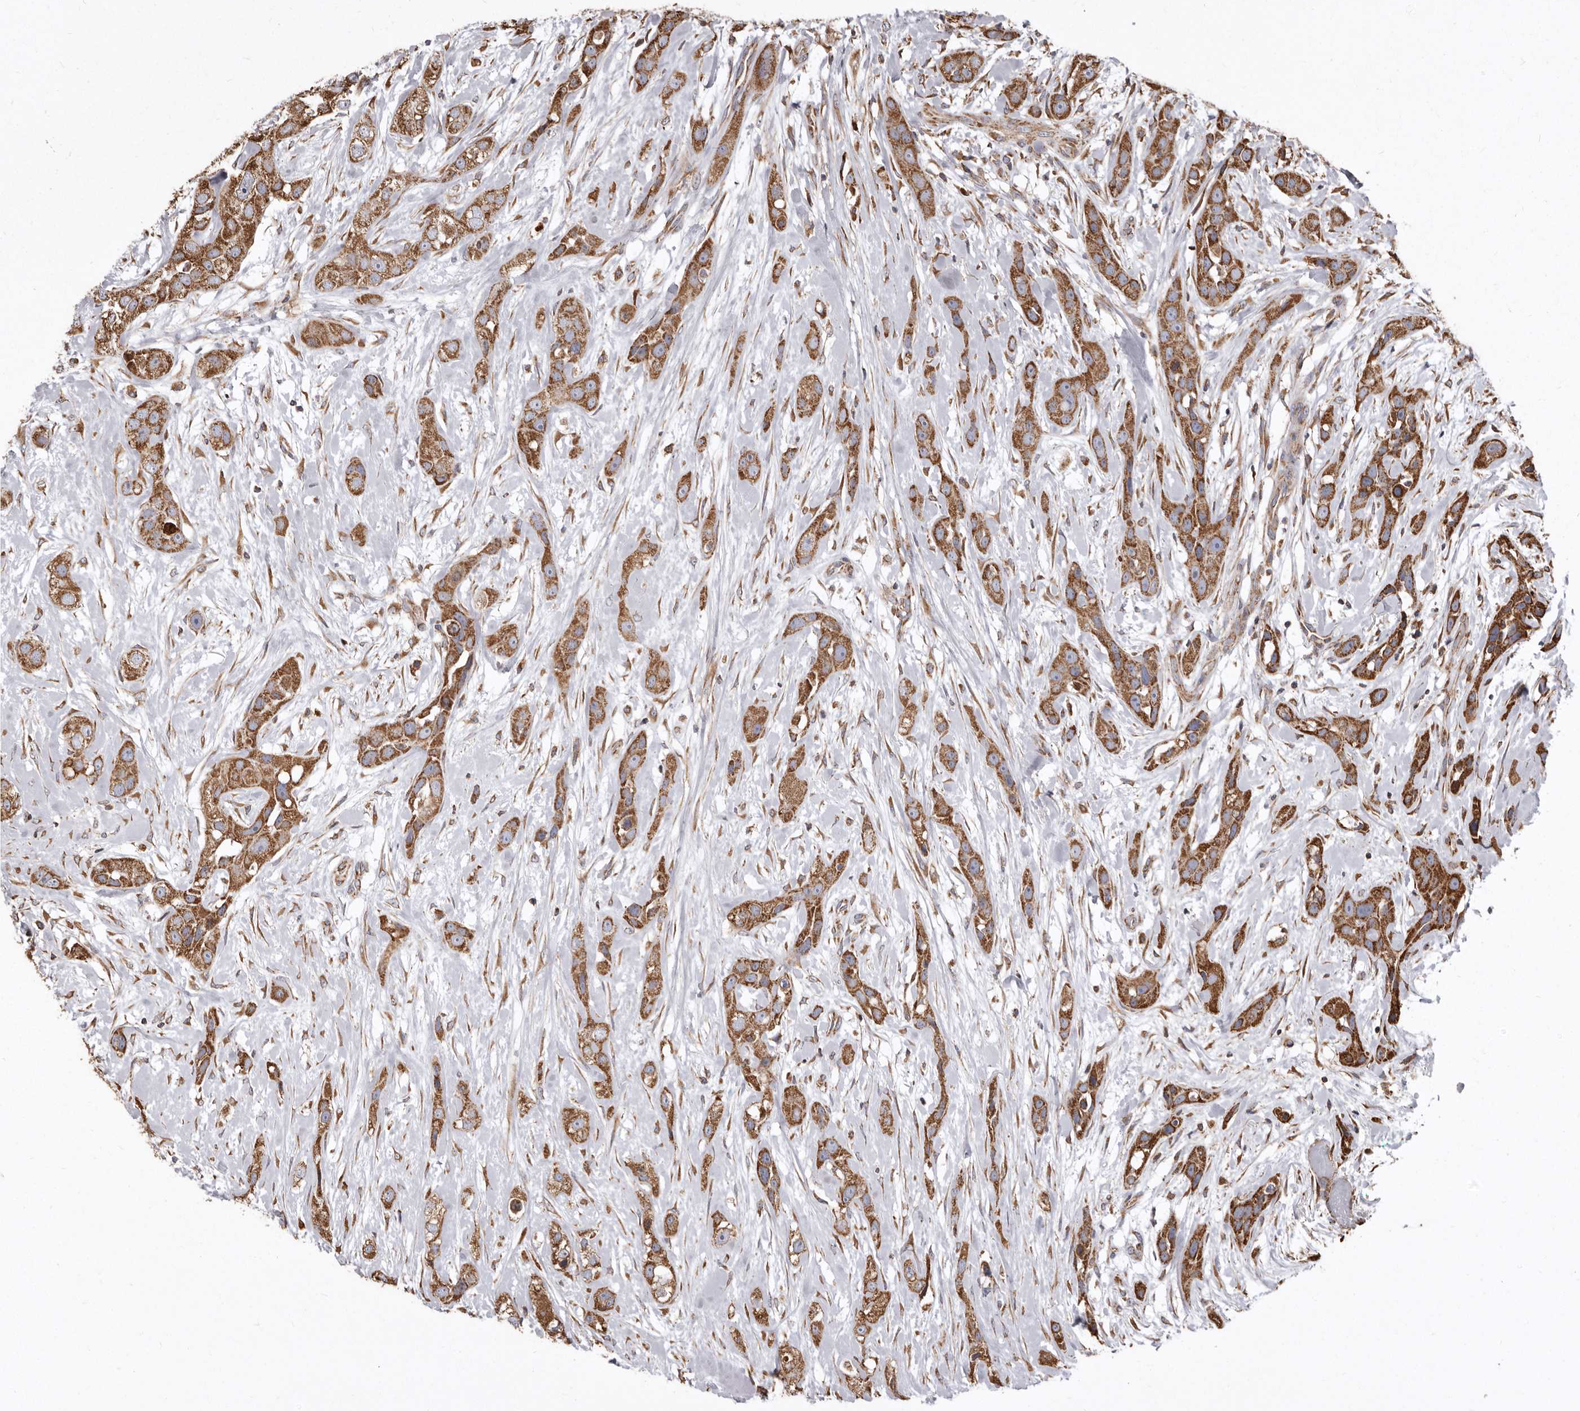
{"staining": {"intensity": "moderate", "quantity": ">75%", "location": "cytoplasmic/membranous"}, "tissue": "head and neck cancer", "cell_type": "Tumor cells", "image_type": "cancer", "snomed": [{"axis": "morphology", "description": "Normal tissue, NOS"}, {"axis": "morphology", "description": "Squamous cell carcinoma, NOS"}, {"axis": "topography", "description": "Skeletal muscle"}, {"axis": "topography", "description": "Head-Neck"}], "caption": "Immunohistochemical staining of squamous cell carcinoma (head and neck) shows medium levels of moderate cytoplasmic/membranous positivity in about >75% of tumor cells.", "gene": "CDK5RAP3", "patient": {"sex": "male", "age": 51}}